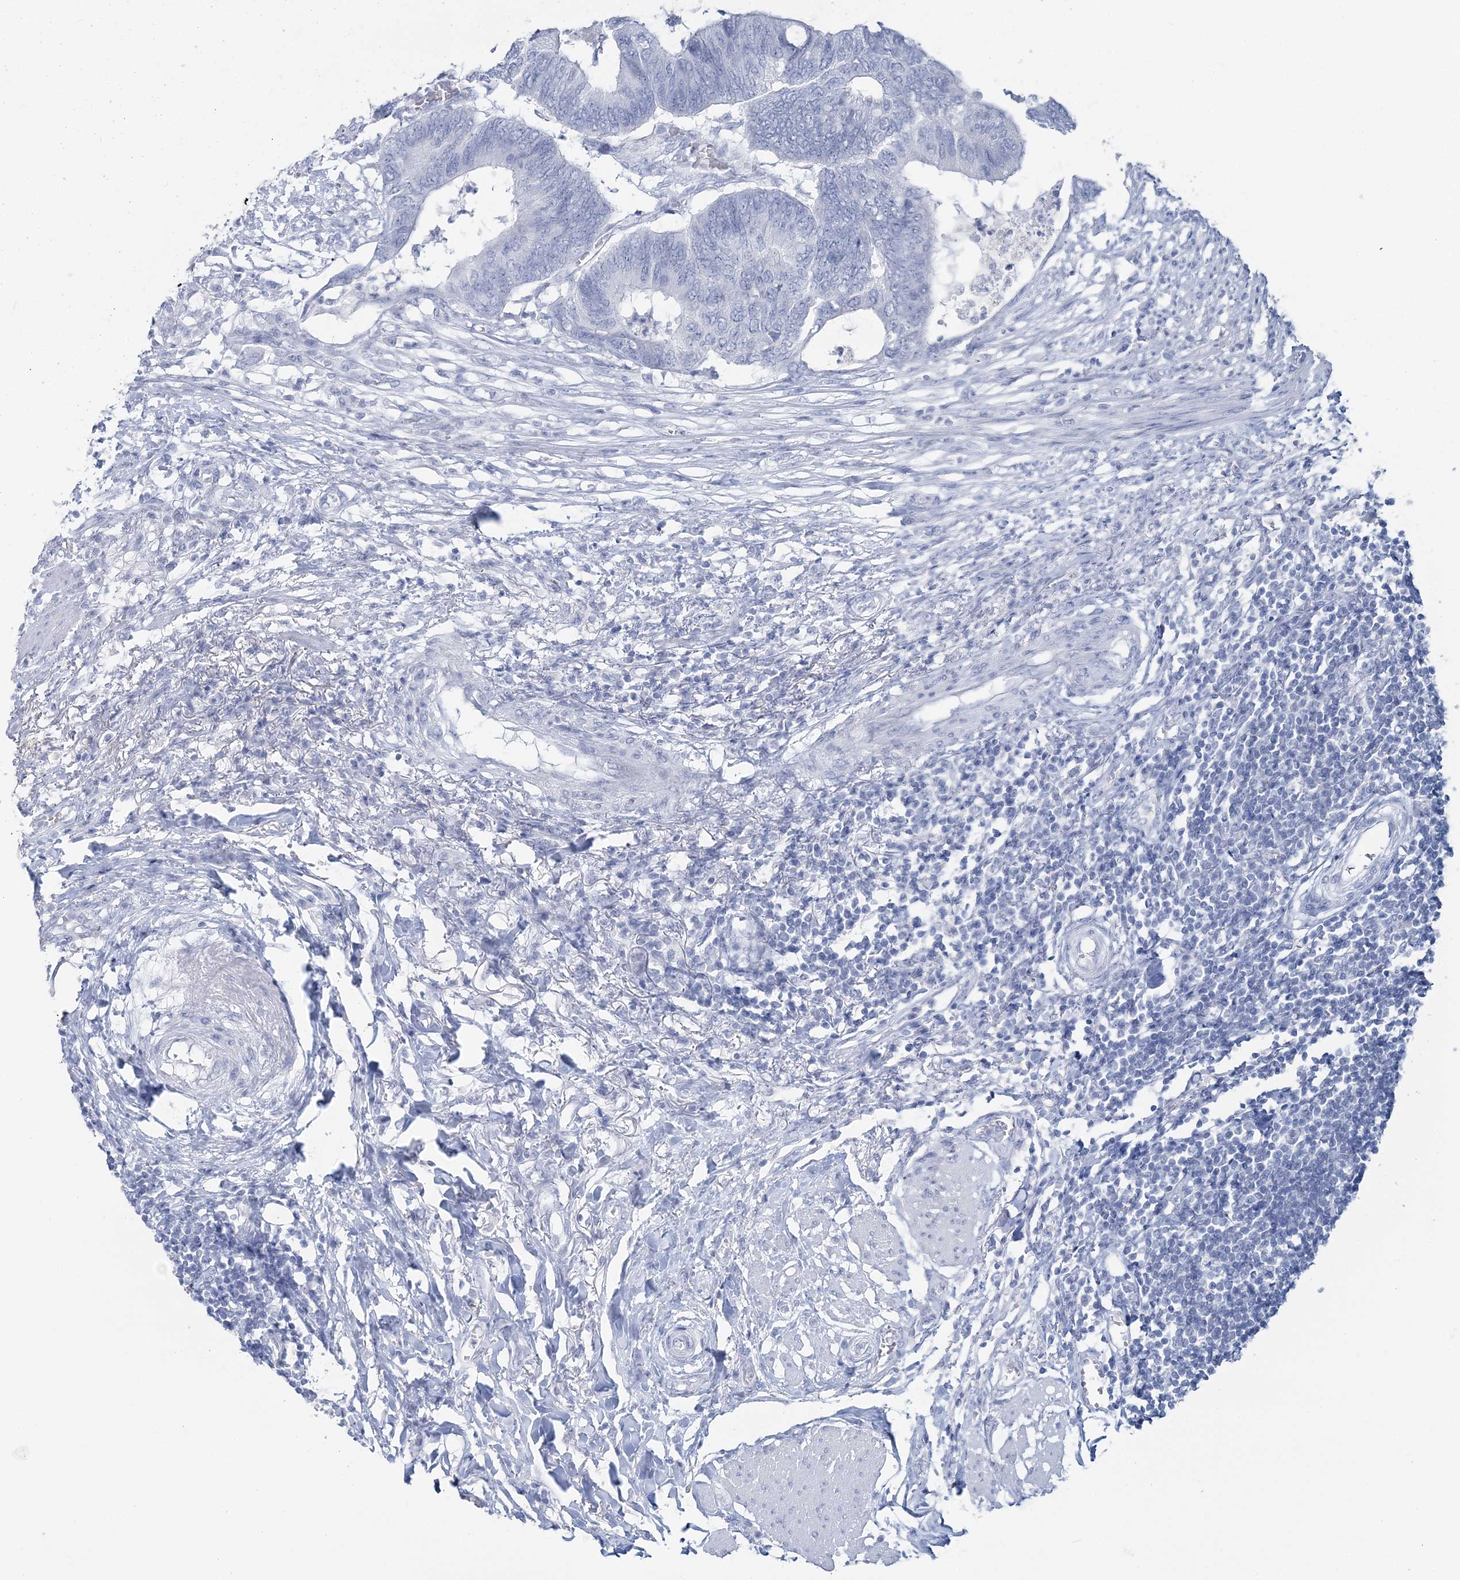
{"staining": {"intensity": "negative", "quantity": "none", "location": "none"}, "tissue": "colorectal cancer", "cell_type": "Tumor cells", "image_type": "cancer", "snomed": [{"axis": "morphology", "description": "Normal tissue, NOS"}, {"axis": "morphology", "description": "Adenocarcinoma, NOS"}, {"axis": "topography", "description": "Rectum"}, {"axis": "topography", "description": "Peripheral nerve tissue"}], "caption": "Immunohistochemistry histopathology image of neoplastic tissue: colorectal adenocarcinoma stained with DAB (3,3'-diaminobenzidine) demonstrates no significant protein positivity in tumor cells. (DAB (3,3'-diaminobenzidine) IHC, high magnification).", "gene": "CYP3A4", "patient": {"sex": "male", "age": 92}}